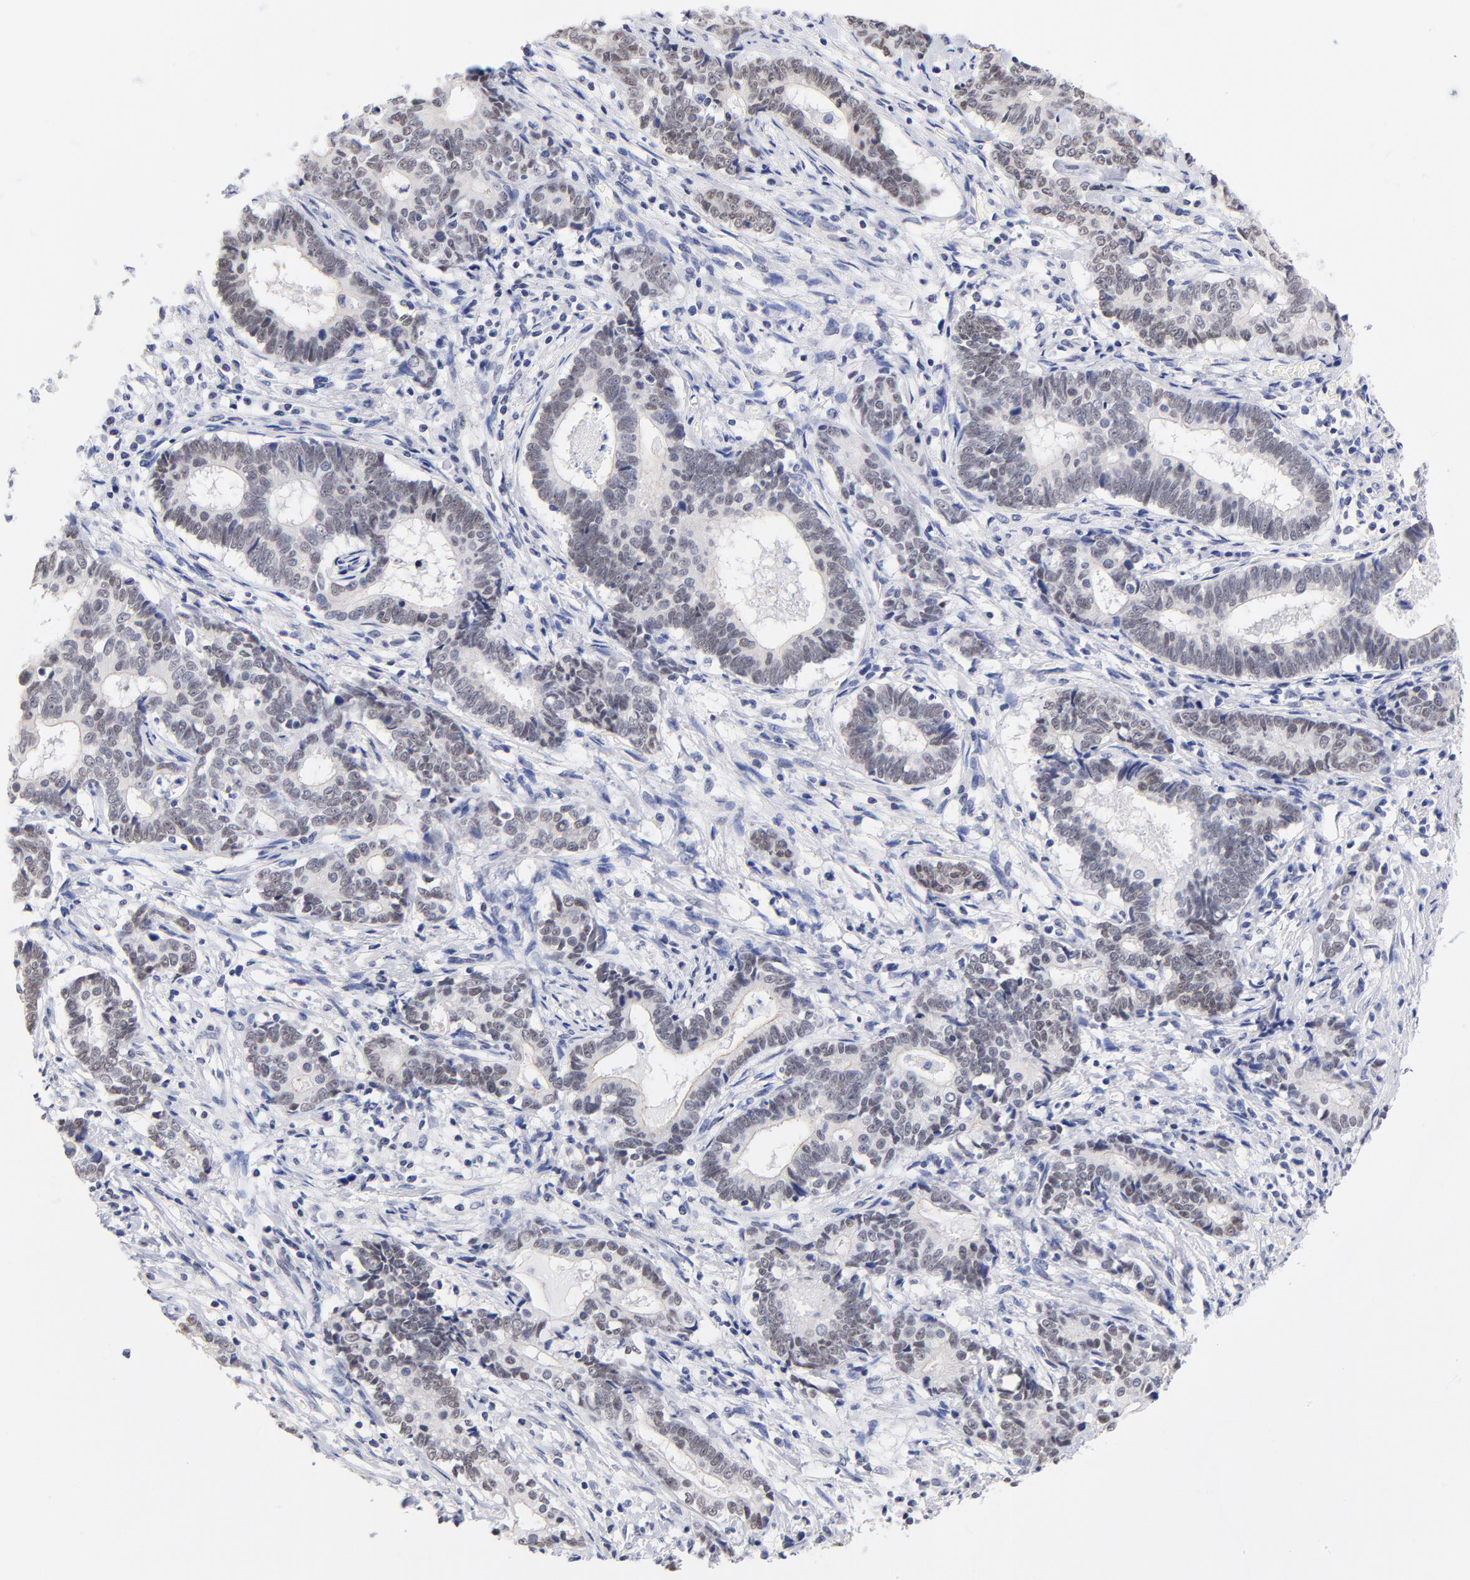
{"staining": {"intensity": "negative", "quantity": "none", "location": "none"}, "tissue": "liver cancer", "cell_type": "Tumor cells", "image_type": "cancer", "snomed": [{"axis": "morphology", "description": "Cholangiocarcinoma"}, {"axis": "topography", "description": "Liver"}], "caption": "This is an immunohistochemistry histopathology image of cholangiocarcinoma (liver). There is no positivity in tumor cells.", "gene": "ZNF74", "patient": {"sex": "male", "age": 57}}